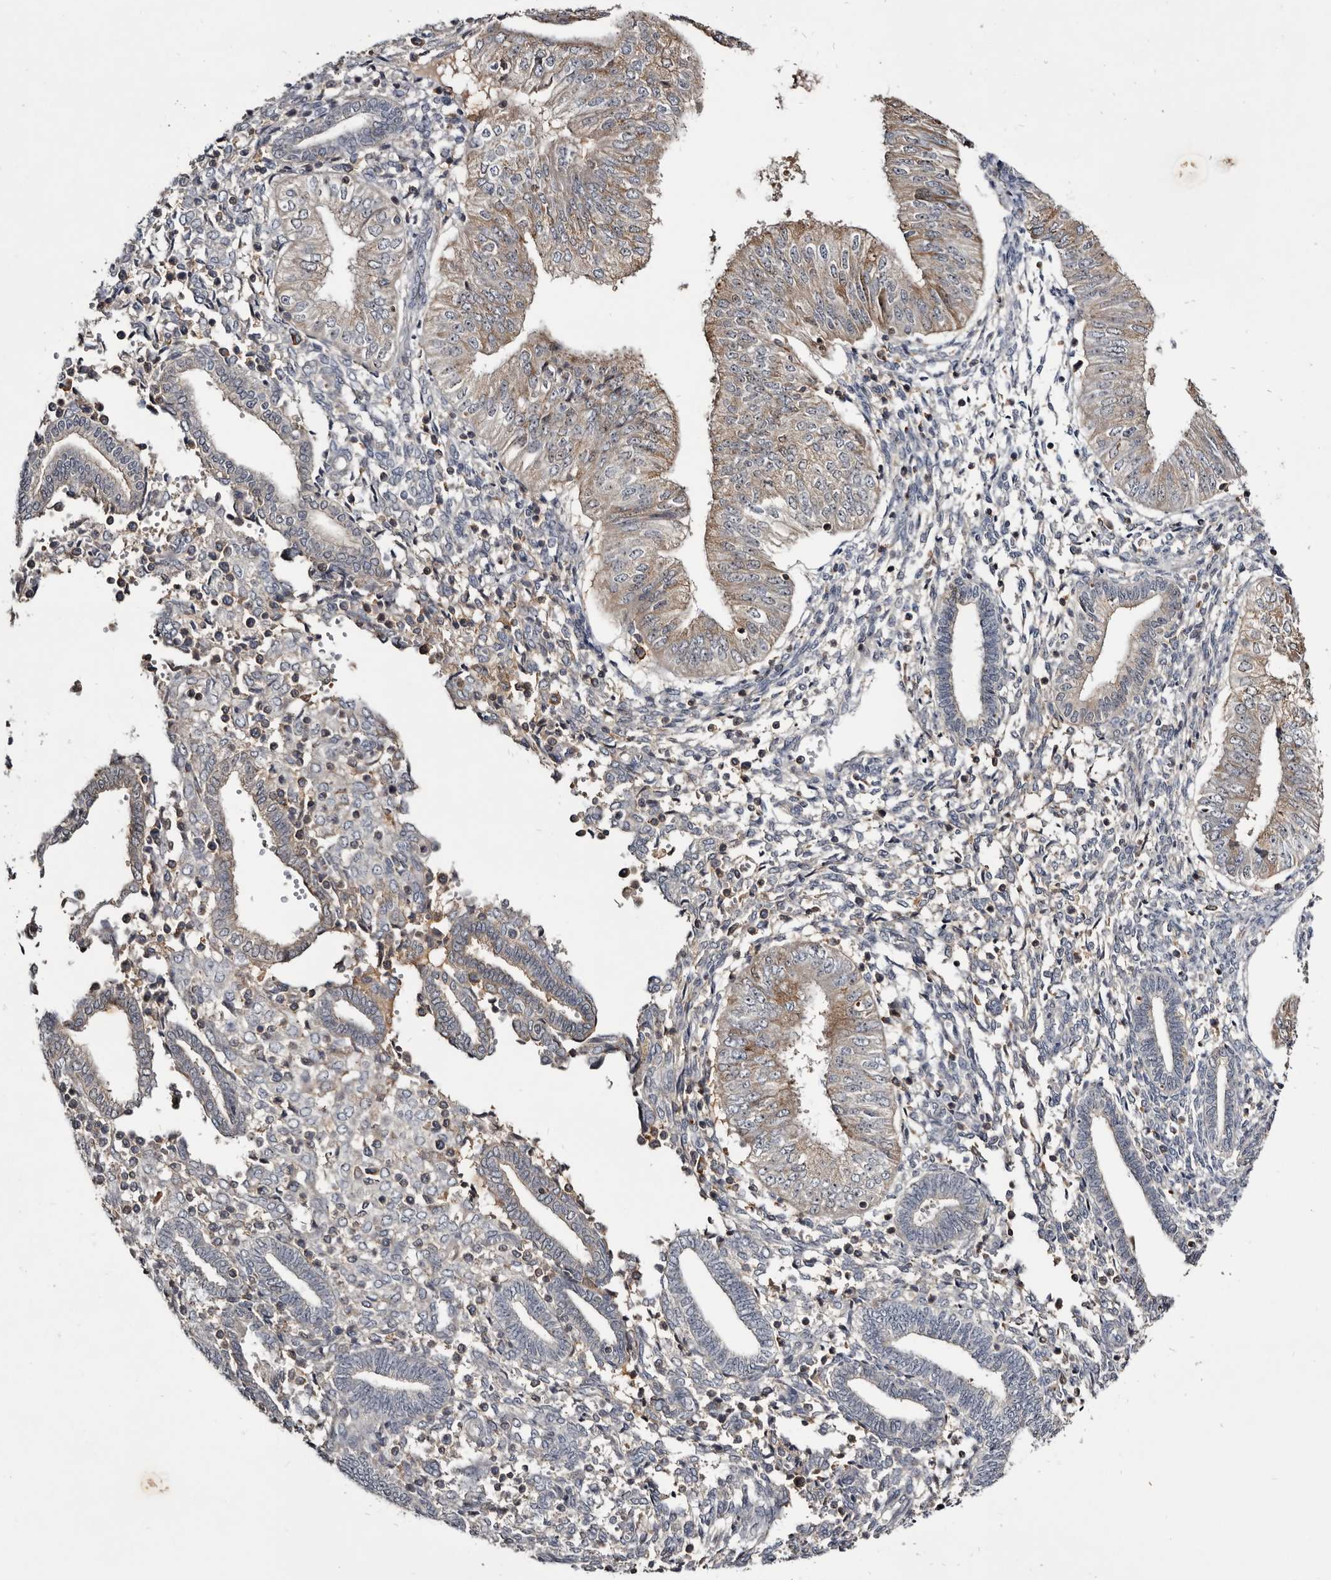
{"staining": {"intensity": "moderate", "quantity": "25%-75%", "location": "cytoplasmic/membranous"}, "tissue": "endometrial cancer", "cell_type": "Tumor cells", "image_type": "cancer", "snomed": [{"axis": "morphology", "description": "Normal tissue, NOS"}, {"axis": "morphology", "description": "Adenocarcinoma, NOS"}, {"axis": "topography", "description": "Endometrium"}], "caption": "Human endometrial cancer stained with a brown dye demonstrates moderate cytoplasmic/membranous positive expression in approximately 25%-75% of tumor cells.", "gene": "TTC39A", "patient": {"sex": "female", "age": 53}}